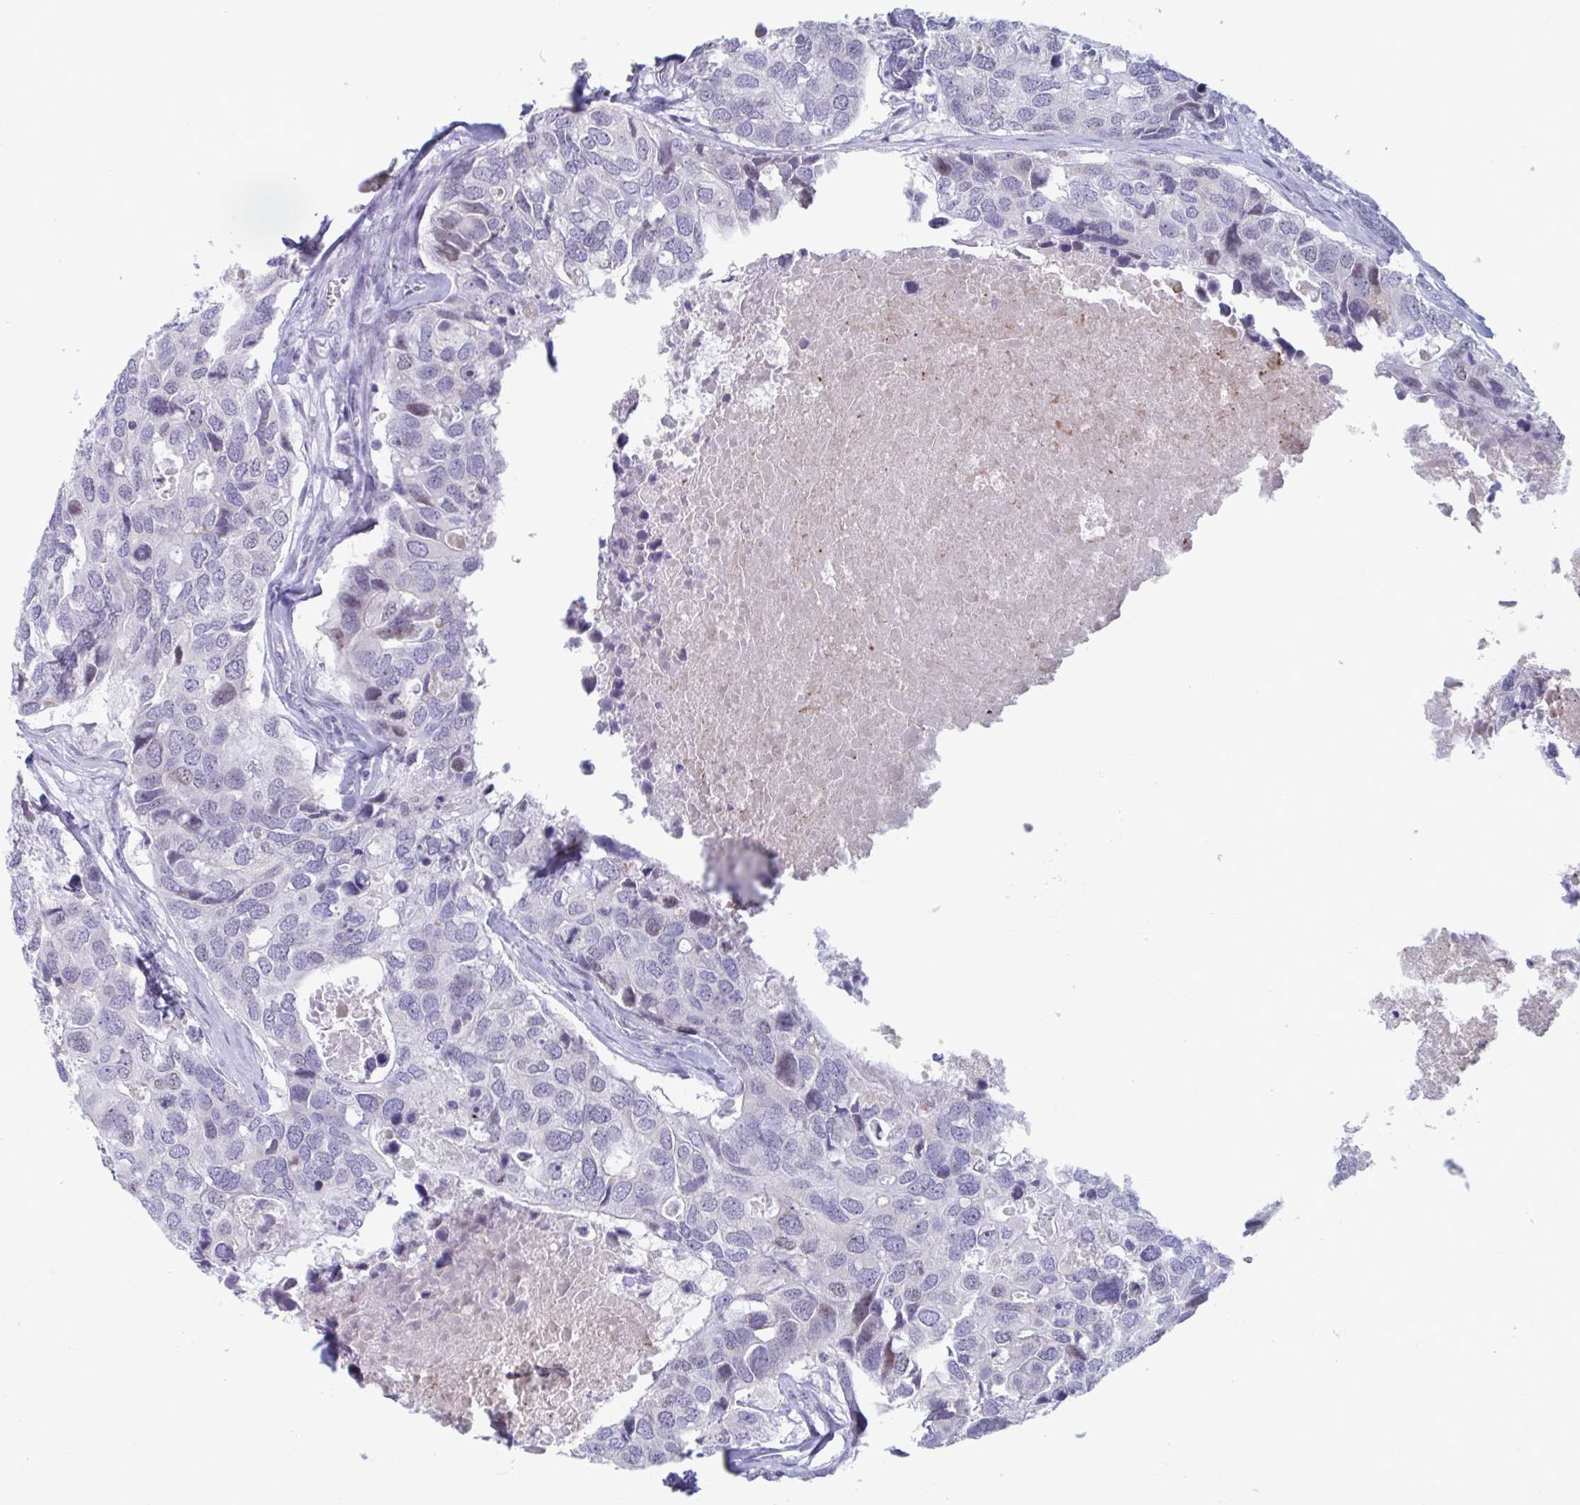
{"staining": {"intensity": "negative", "quantity": "none", "location": "none"}, "tissue": "breast cancer", "cell_type": "Tumor cells", "image_type": "cancer", "snomed": [{"axis": "morphology", "description": "Duct carcinoma"}, {"axis": "topography", "description": "Breast"}], "caption": "IHC of human breast cancer displays no positivity in tumor cells.", "gene": "CYP4F11", "patient": {"sex": "female", "age": 83}}